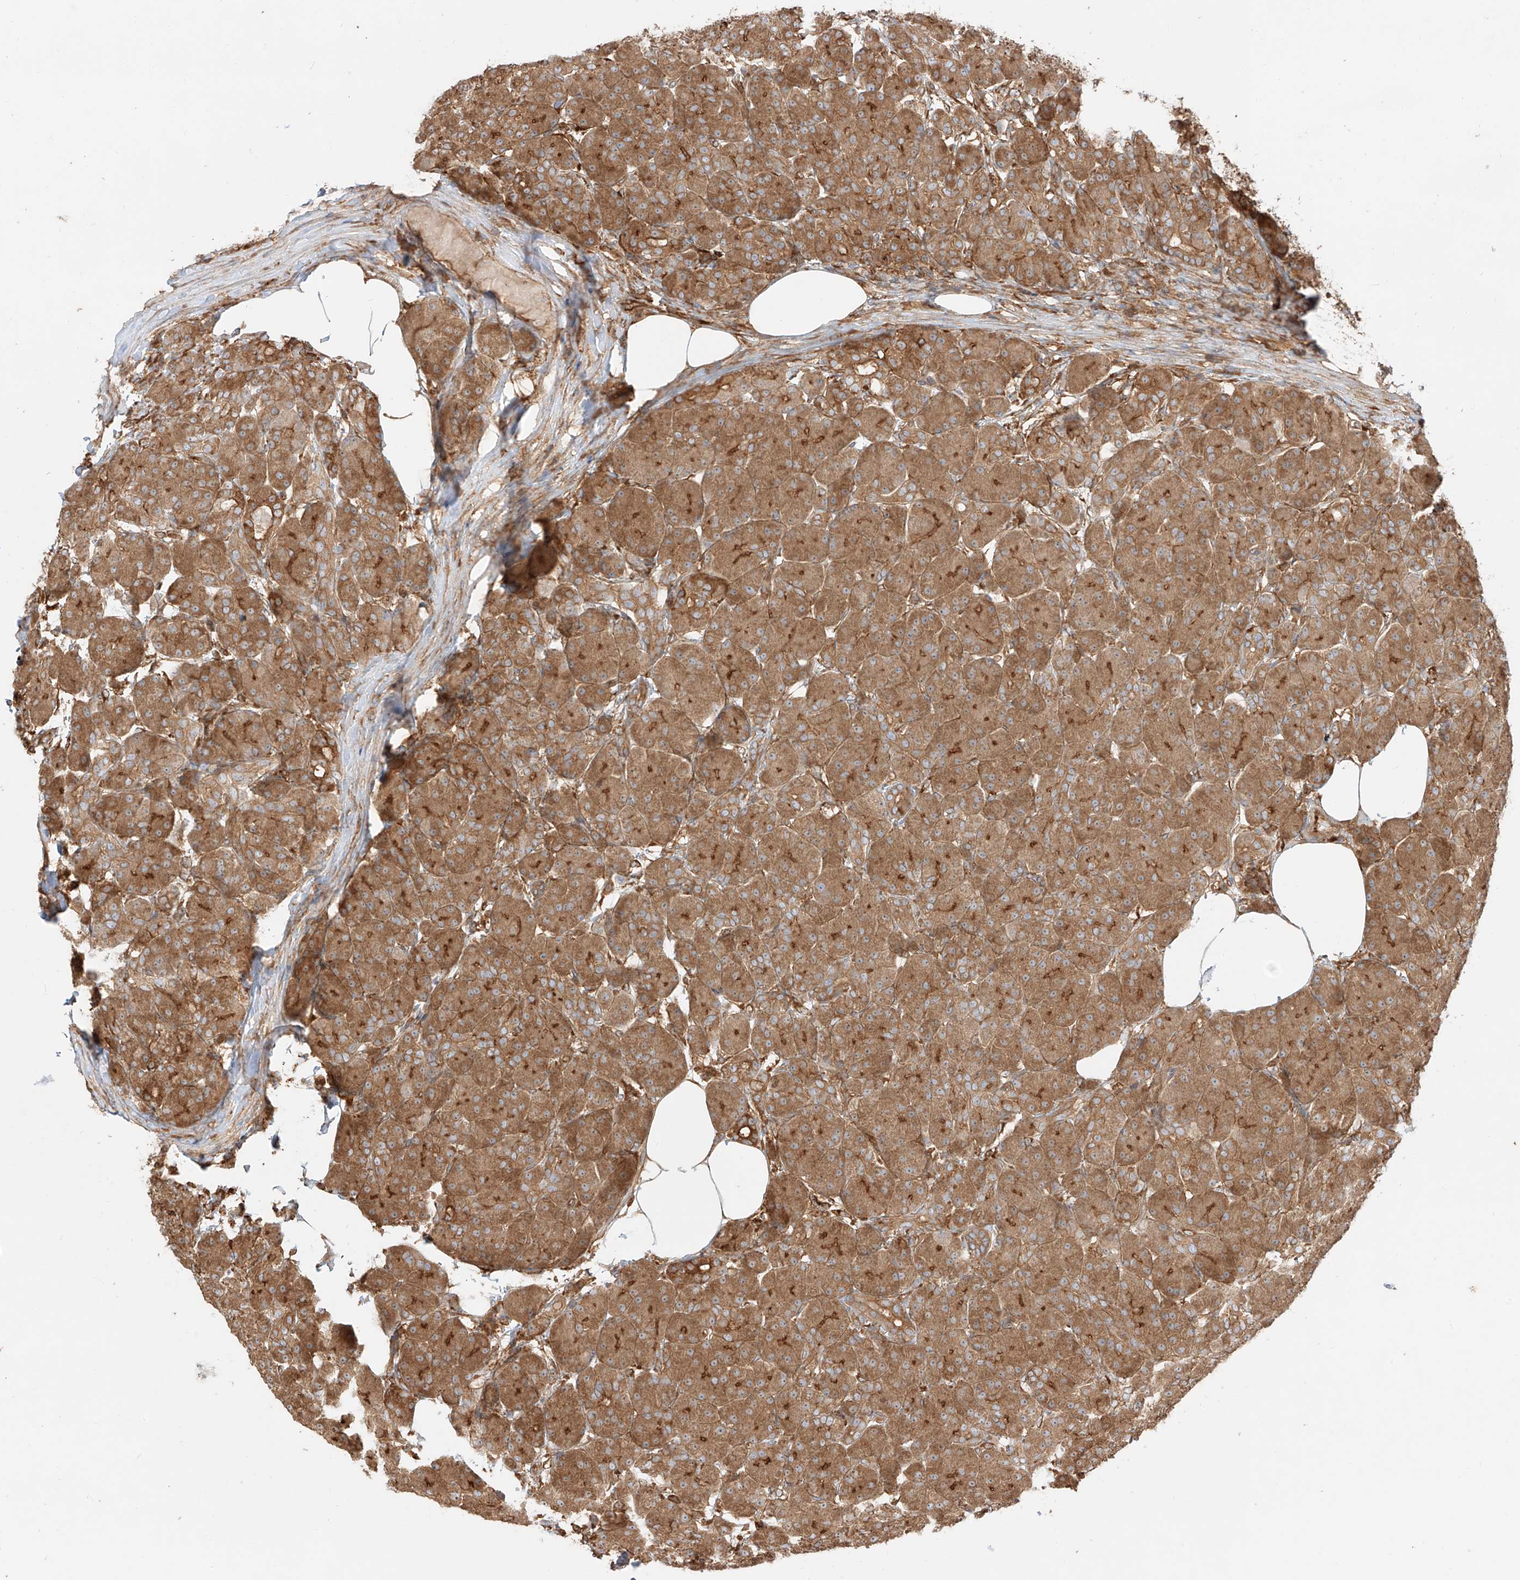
{"staining": {"intensity": "moderate", "quantity": ">75%", "location": "cytoplasmic/membranous"}, "tissue": "pancreas", "cell_type": "Exocrine glandular cells", "image_type": "normal", "snomed": [{"axis": "morphology", "description": "Normal tissue, NOS"}, {"axis": "topography", "description": "Pancreas"}], "caption": "Immunohistochemical staining of benign pancreas exhibits >75% levels of moderate cytoplasmic/membranous protein expression in about >75% of exocrine glandular cells.", "gene": "SNX9", "patient": {"sex": "male", "age": 63}}